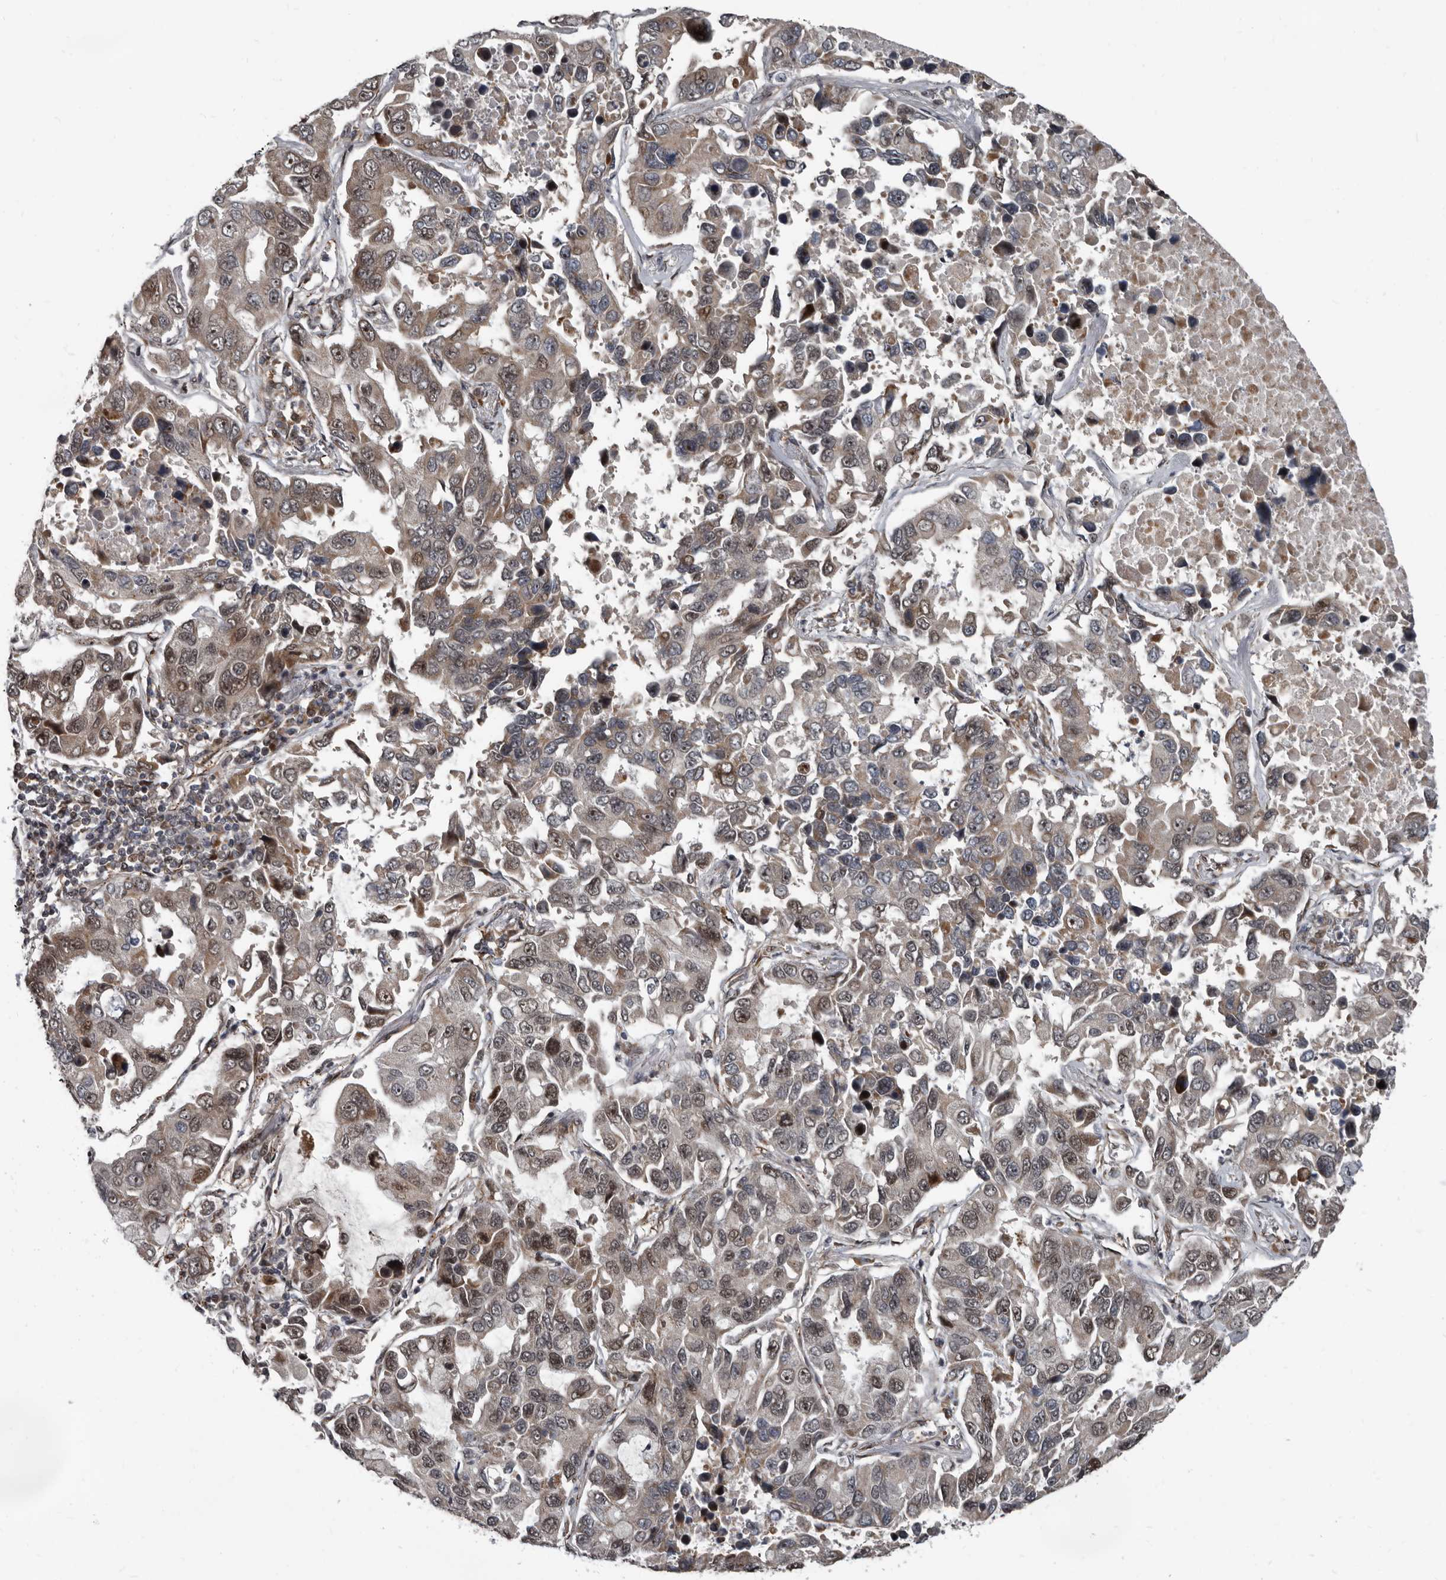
{"staining": {"intensity": "moderate", "quantity": "25%-75%", "location": "cytoplasmic/membranous,nuclear"}, "tissue": "lung cancer", "cell_type": "Tumor cells", "image_type": "cancer", "snomed": [{"axis": "morphology", "description": "Adenocarcinoma, NOS"}, {"axis": "topography", "description": "Lung"}], "caption": "The micrograph exhibits staining of lung cancer, revealing moderate cytoplasmic/membranous and nuclear protein expression (brown color) within tumor cells.", "gene": "CHD1L", "patient": {"sex": "male", "age": 64}}